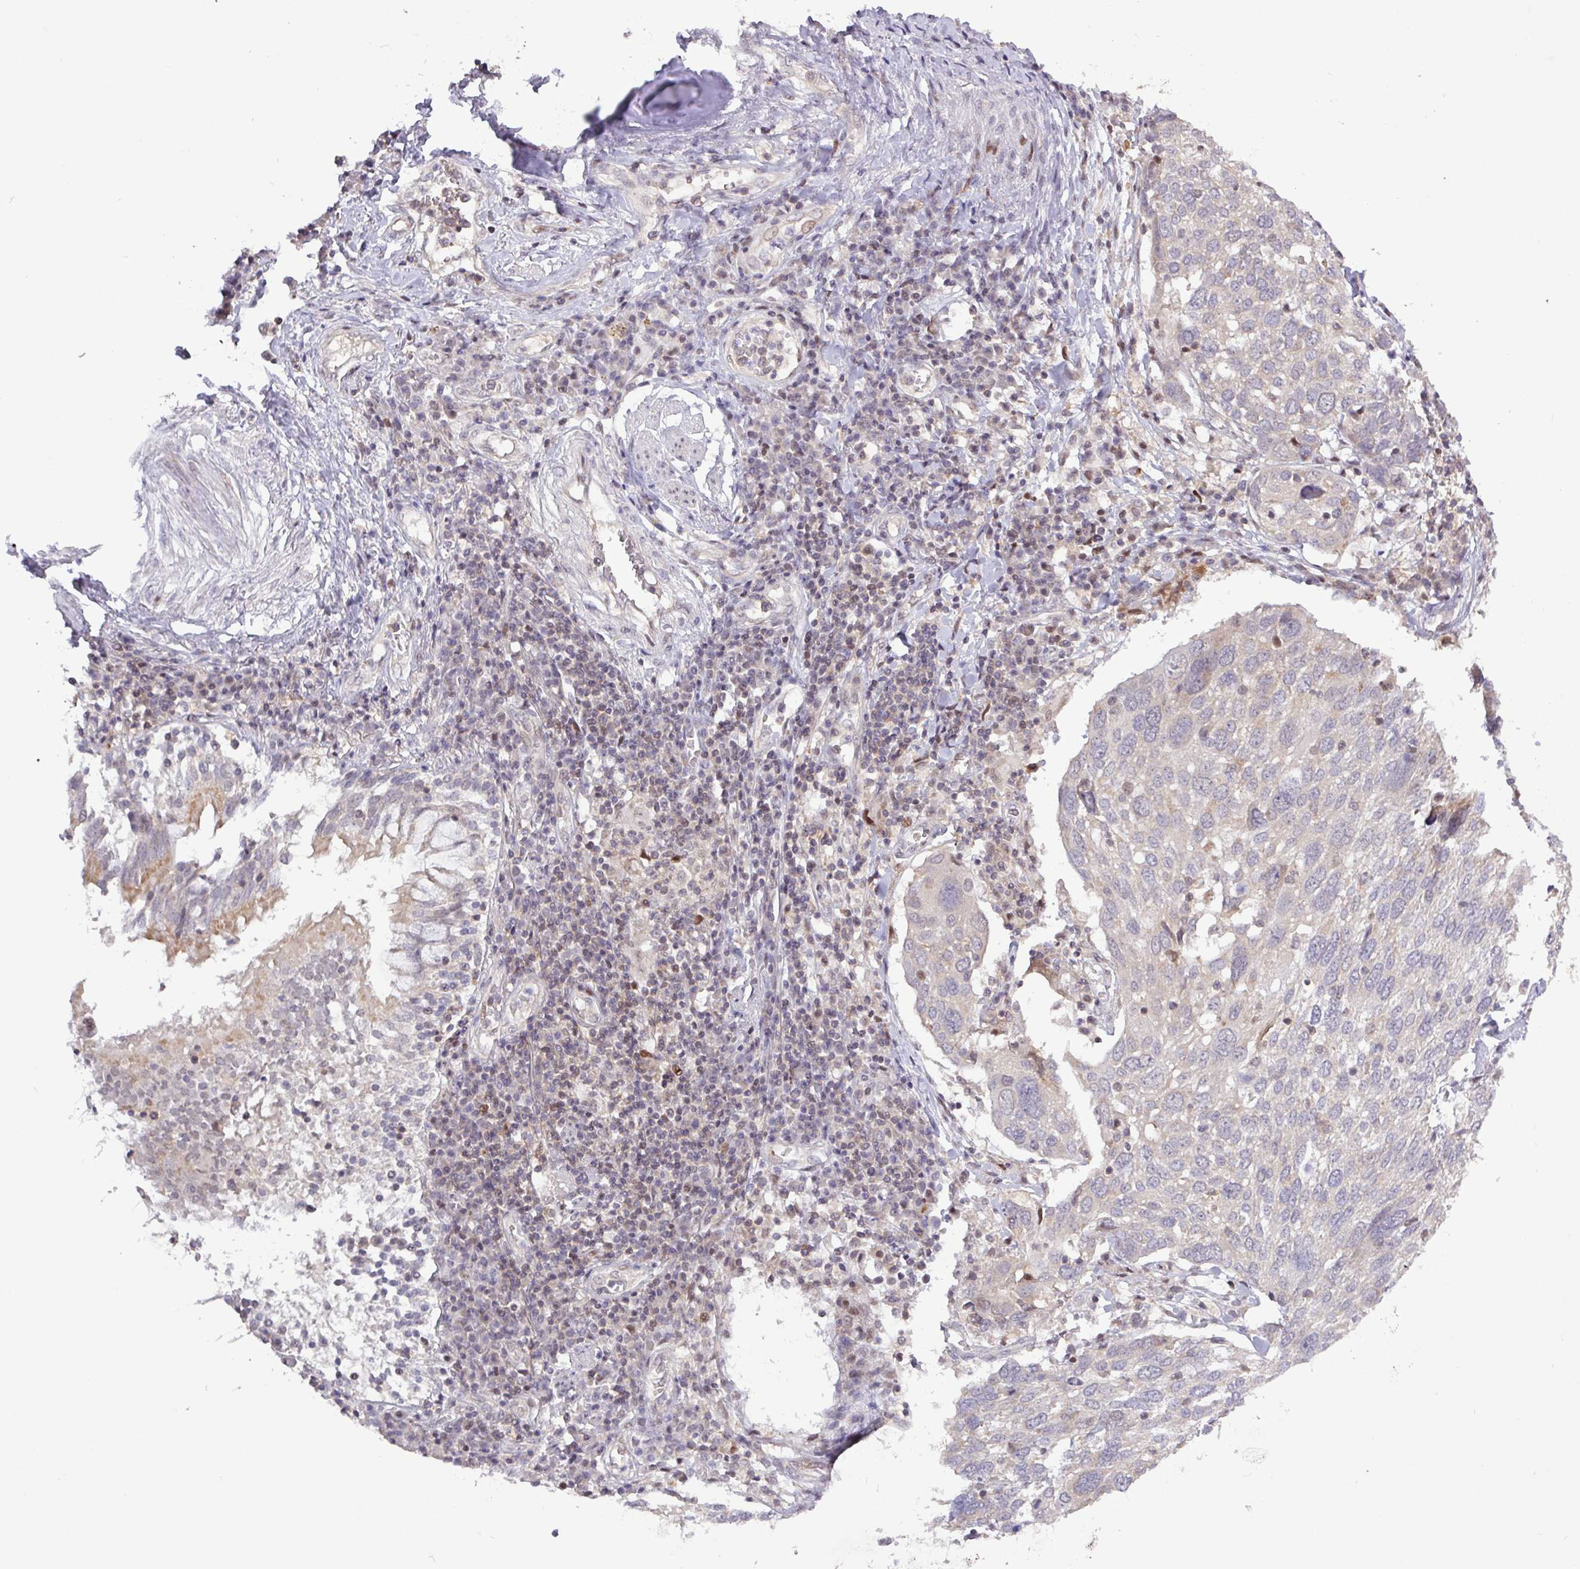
{"staining": {"intensity": "negative", "quantity": "none", "location": "none"}, "tissue": "lung cancer", "cell_type": "Tumor cells", "image_type": "cancer", "snomed": [{"axis": "morphology", "description": "Squamous cell carcinoma, NOS"}, {"axis": "topography", "description": "Lung"}], "caption": "Immunohistochemistry of human squamous cell carcinoma (lung) demonstrates no positivity in tumor cells. (Immunohistochemistry (ihc), brightfield microscopy, high magnification).", "gene": "RTL3", "patient": {"sex": "male", "age": 65}}